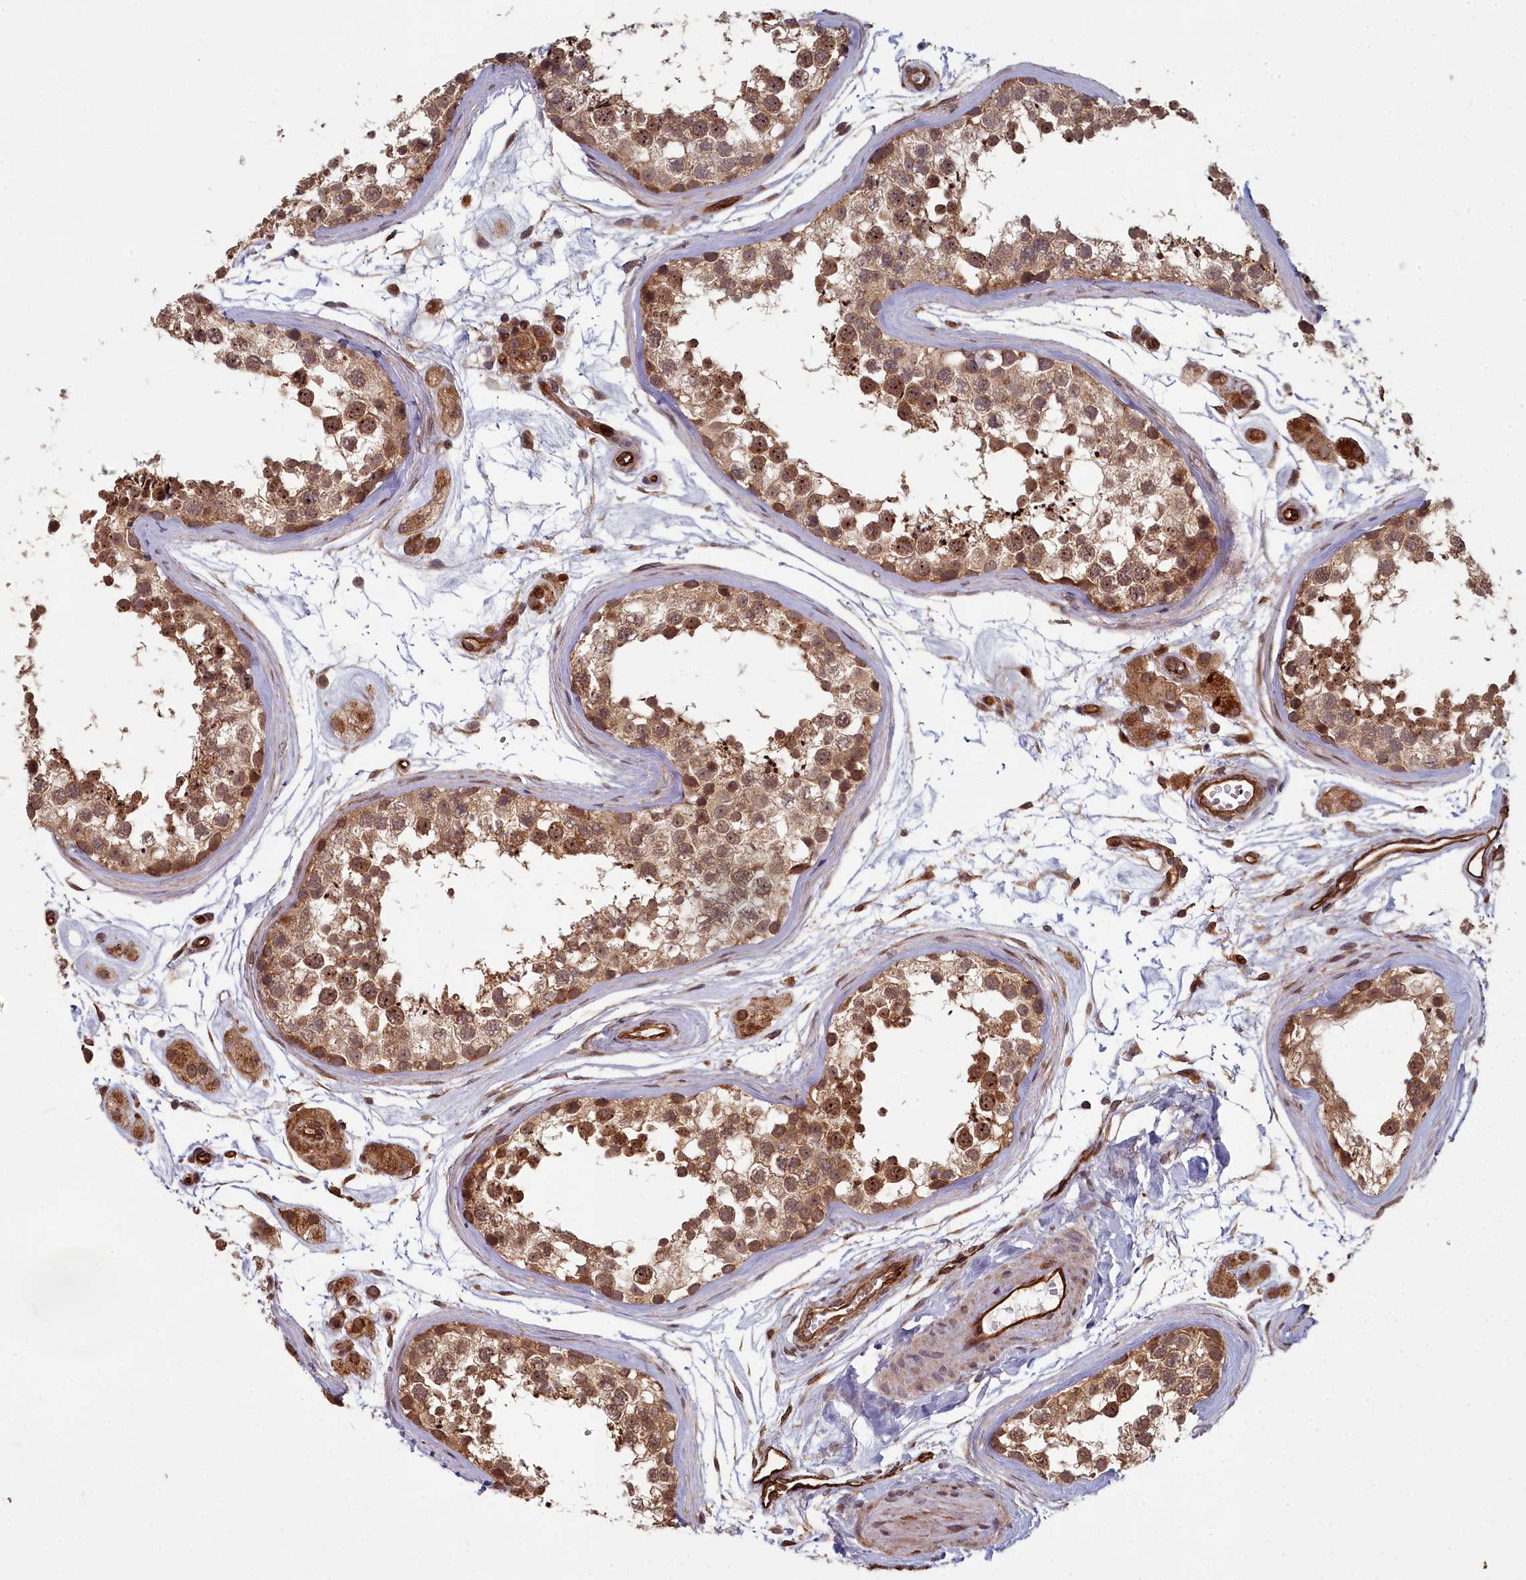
{"staining": {"intensity": "moderate", "quantity": ">75%", "location": "cytoplasmic/membranous,nuclear"}, "tissue": "testis", "cell_type": "Cells in seminiferous ducts", "image_type": "normal", "snomed": [{"axis": "morphology", "description": "Normal tissue, NOS"}, {"axis": "topography", "description": "Testis"}], "caption": "Brown immunohistochemical staining in benign testis shows moderate cytoplasmic/membranous,nuclear positivity in about >75% of cells in seminiferous ducts.", "gene": "TSPYL4", "patient": {"sex": "male", "age": 56}}